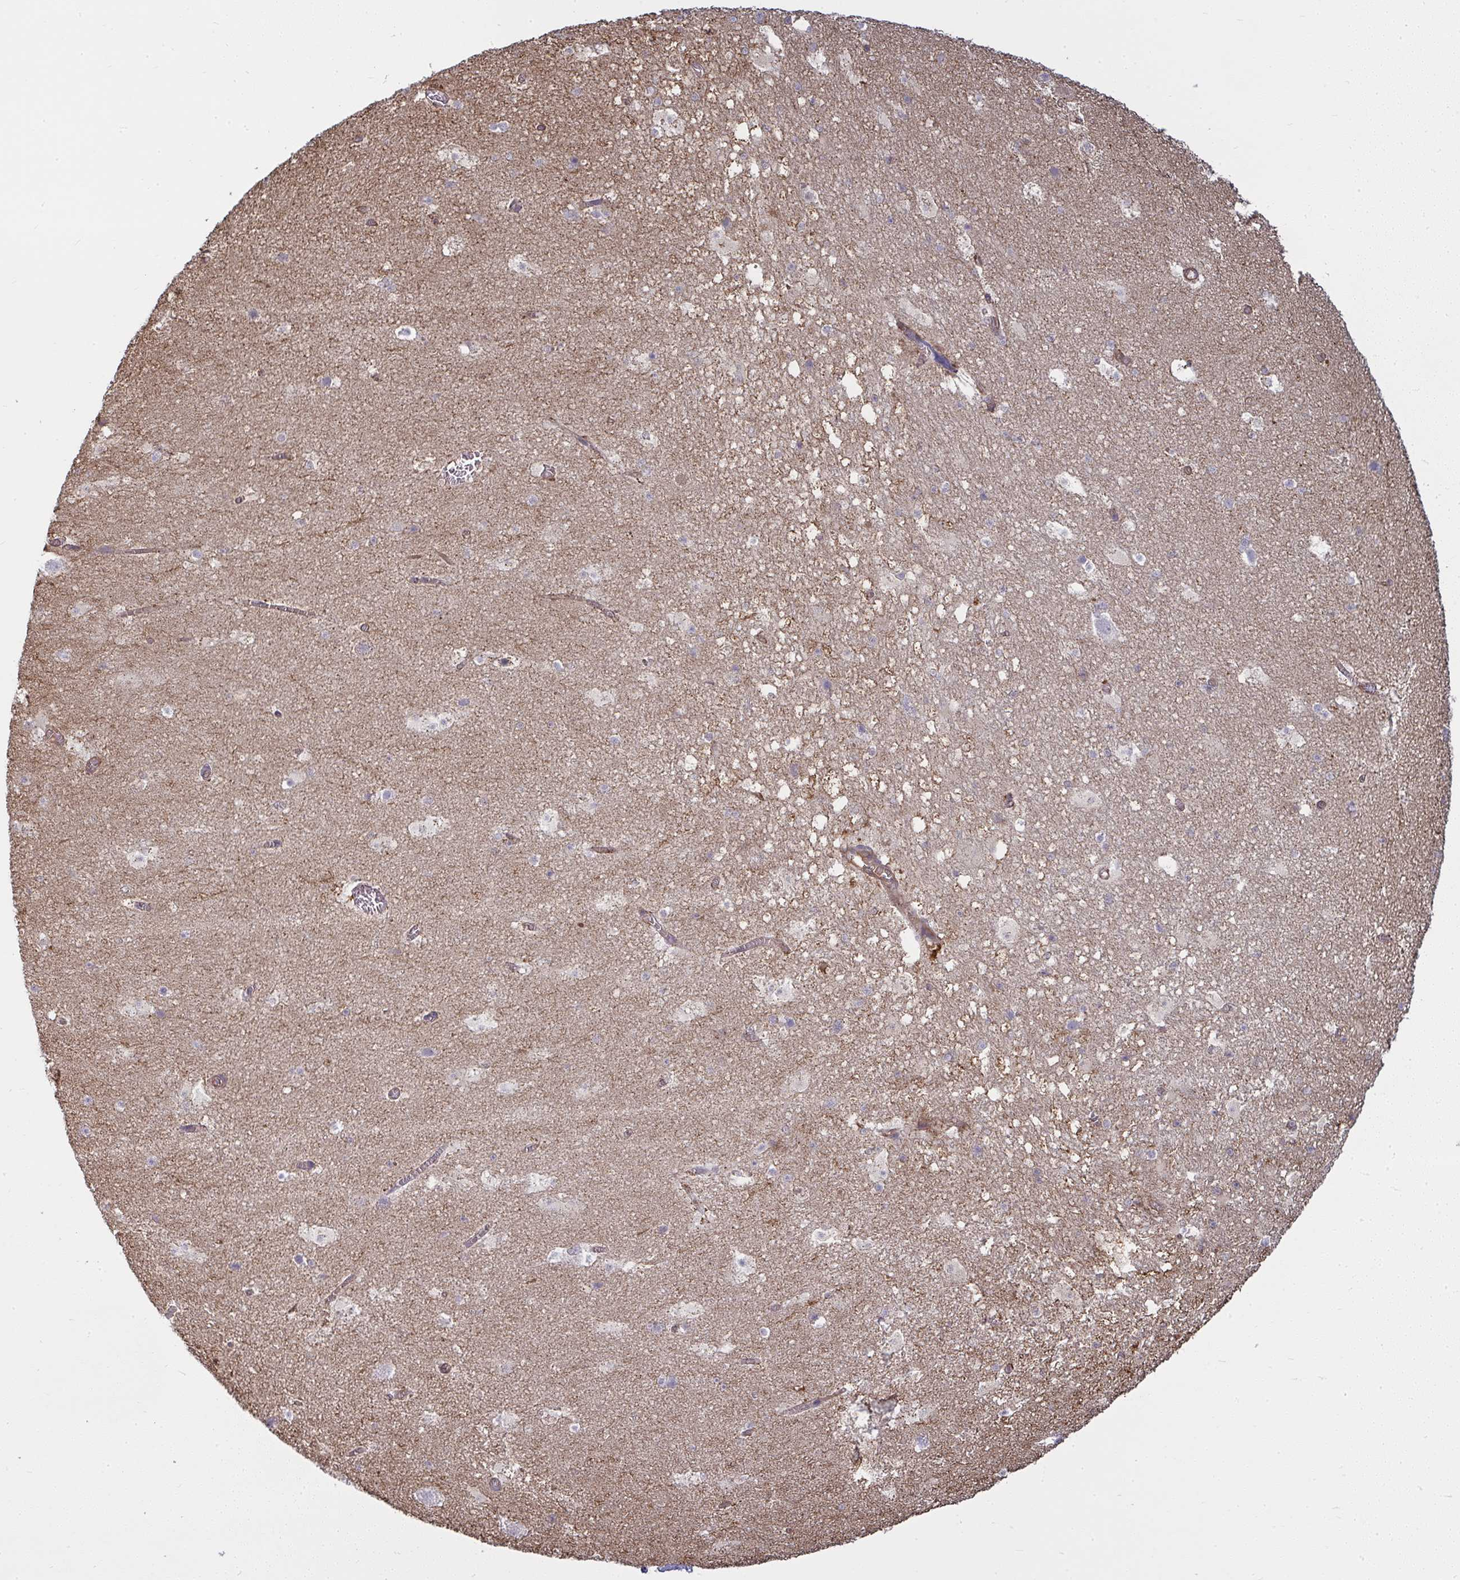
{"staining": {"intensity": "weak", "quantity": "<25%", "location": "cytoplasmic/membranous"}, "tissue": "hippocampus", "cell_type": "Glial cells", "image_type": "normal", "snomed": [{"axis": "morphology", "description": "Normal tissue, NOS"}, {"axis": "topography", "description": "Hippocampus"}], "caption": "IHC of unremarkable human hippocampus exhibits no positivity in glial cells.", "gene": "IFIT3", "patient": {"sex": "female", "age": 42}}